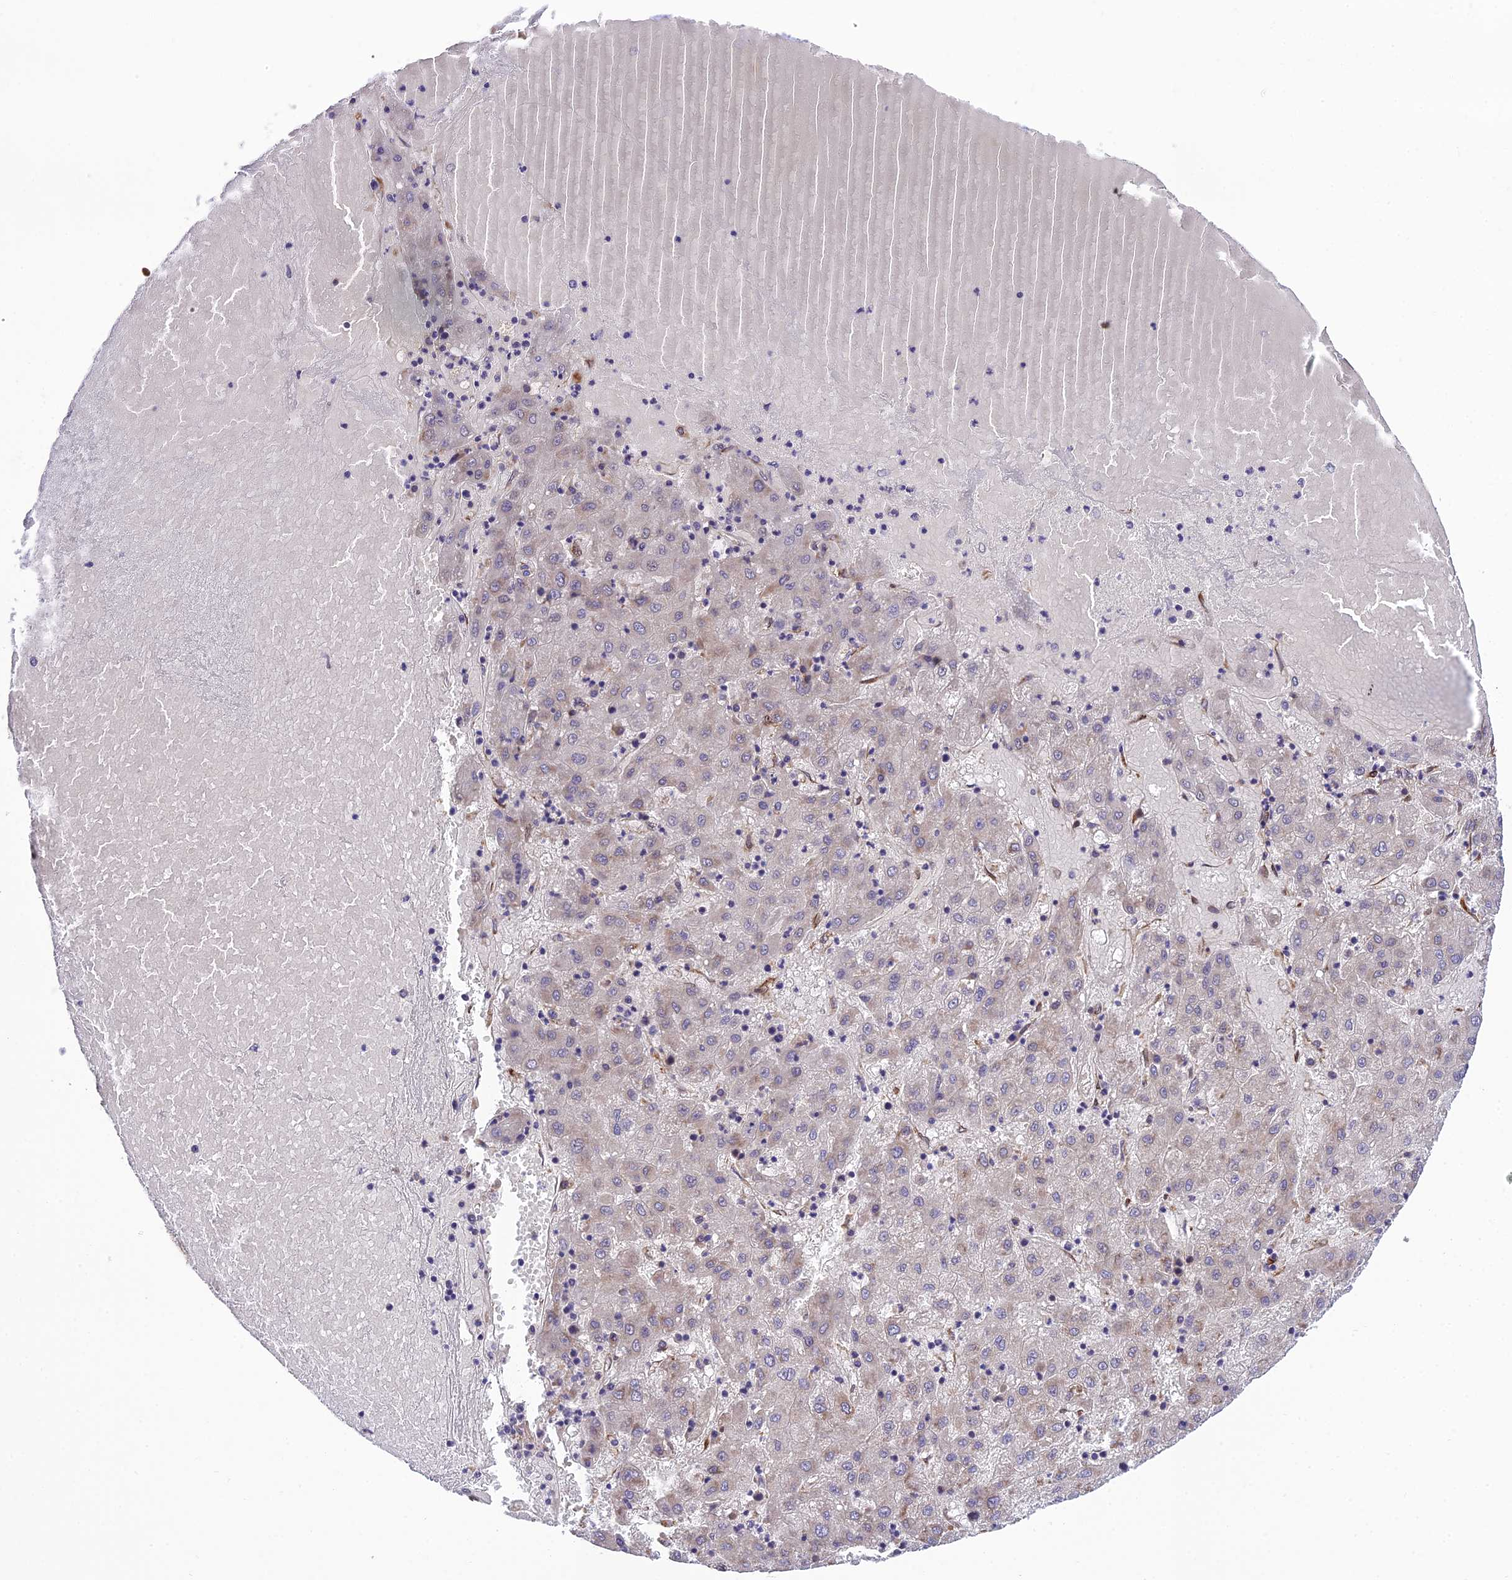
{"staining": {"intensity": "strong", "quantity": "<25%", "location": "cytoplasmic/membranous"}, "tissue": "liver cancer", "cell_type": "Tumor cells", "image_type": "cancer", "snomed": [{"axis": "morphology", "description": "Carcinoma, Hepatocellular, NOS"}, {"axis": "topography", "description": "Liver"}], "caption": "The photomicrograph exhibits immunohistochemical staining of liver cancer. There is strong cytoplasmic/membranous staining is identified in approximately <25% of tumor cells.", "gene": "DHCR7", "patient": {"sex": "male", "age": 72}}